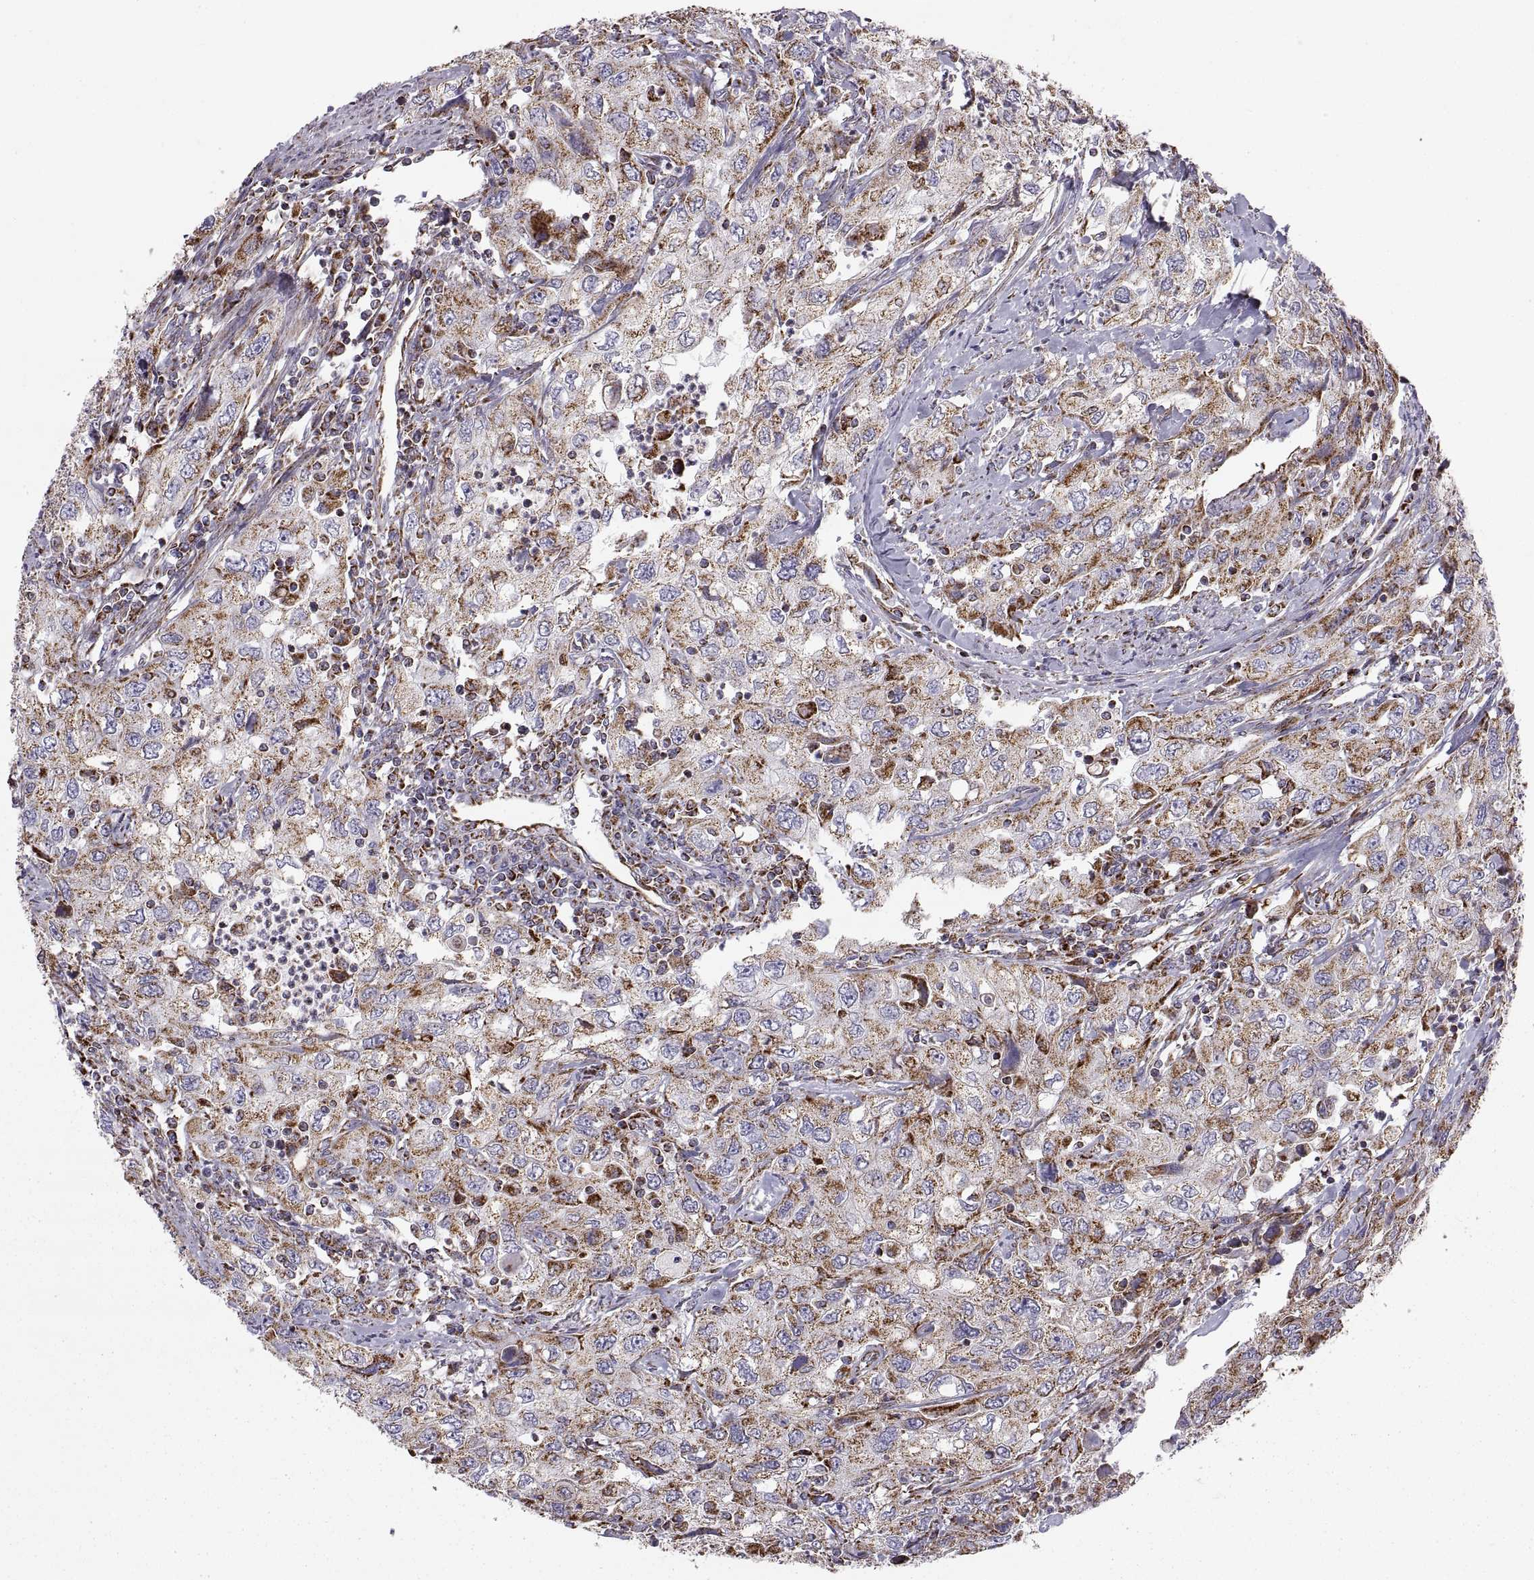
{"staining": {"intensity": "strong", "quantity": "25%-75%", "location": "cytoplasmic/membranous"}, "tissue": "urothelial cancer", "cell_type": "Tumor cells", "image_type": "cancer", "snomed": [{"axis": "morphology", "description": "Urothelial carcinoma, High grade"}, {"axis": "topography", "description": "Urinary bladder"}], "caption": "Immunohistochemical staining of human urothelial cancer shows strong cytoplasmic/membranous protein staining in about 25%-75% of tumor cells. Nuclei are stained in blue.", "gene": "ARSD", "patient": {"sex": "male", "age": 76}}